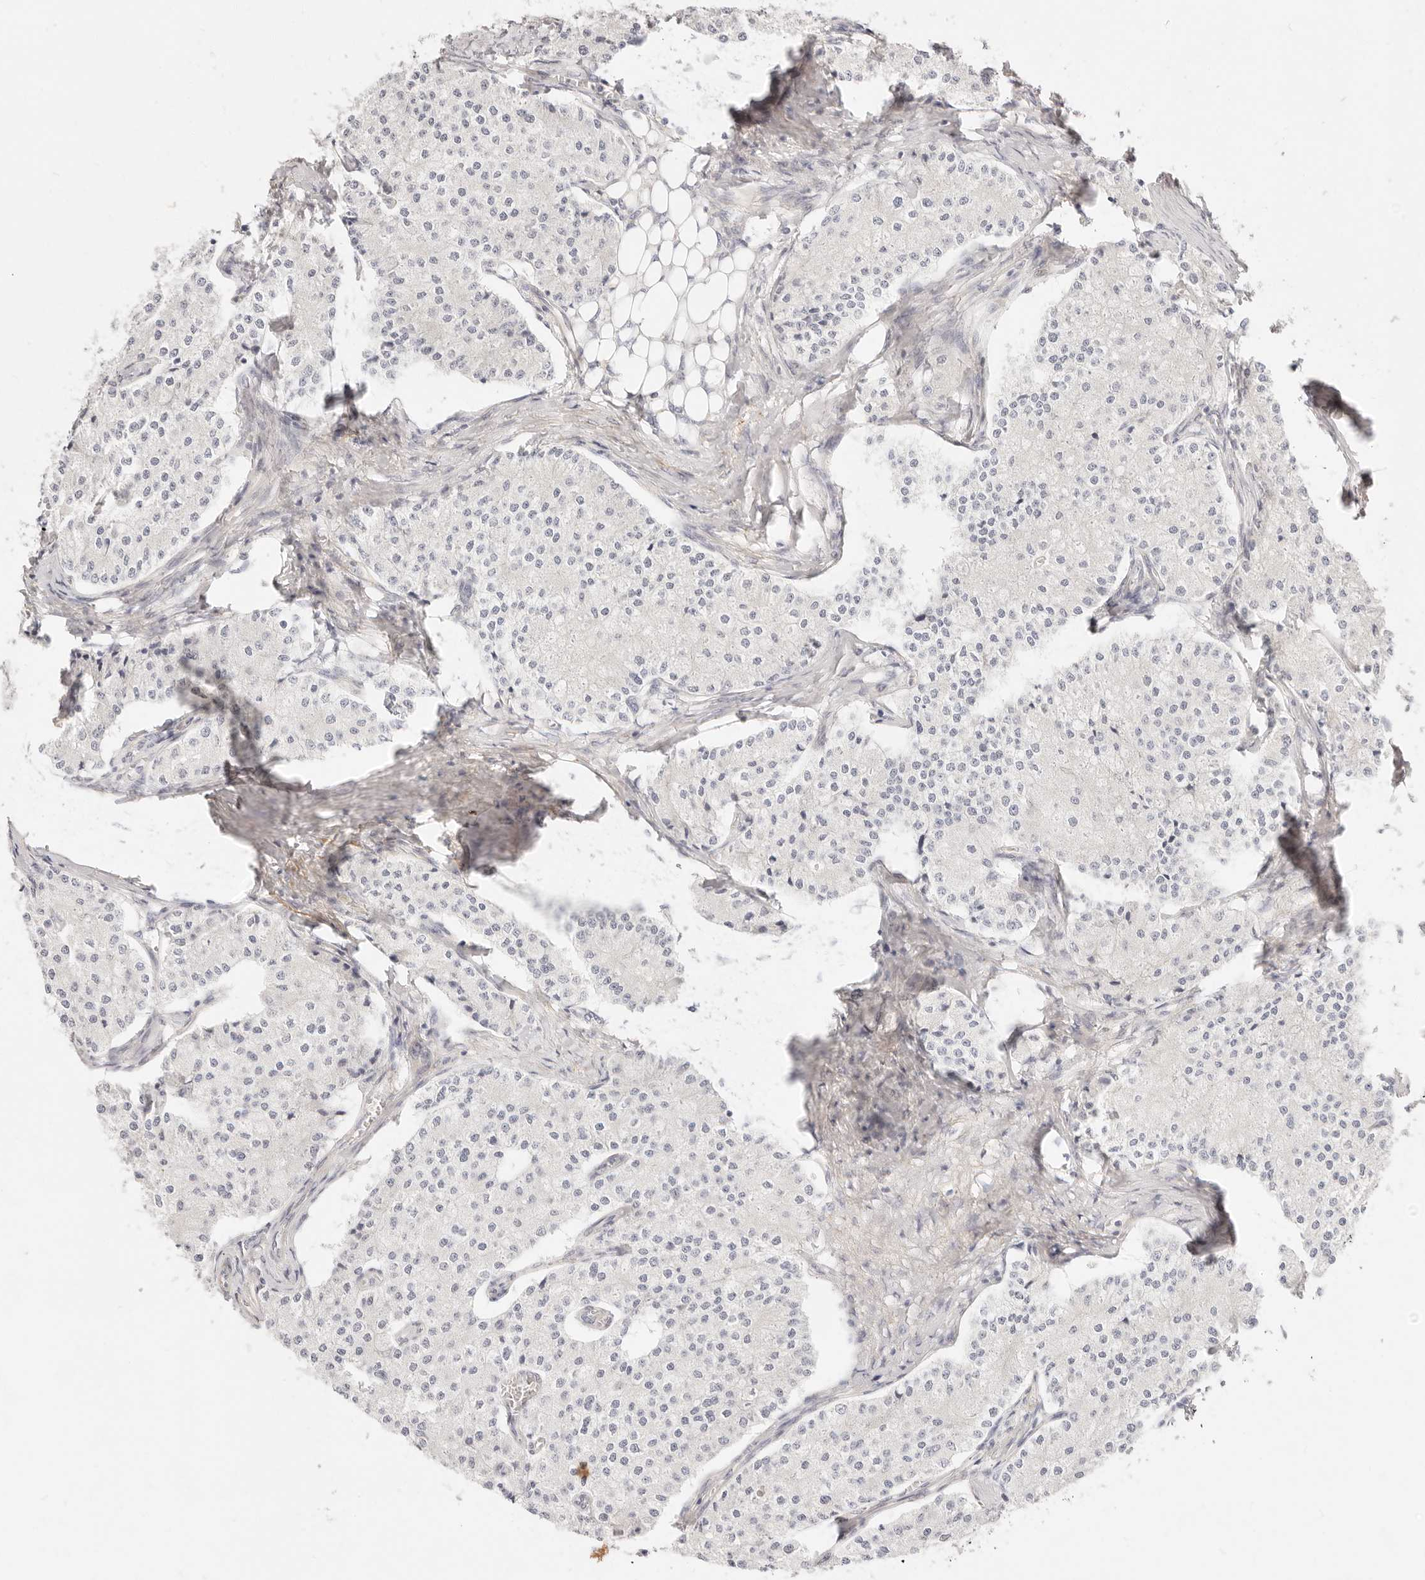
{"staining": {"intensity": "negative", "quantity": "none", "location": "none"}, "tissue": "carcinoid", "cell_type": "Tumor cells", "image_type": "cancer", "snomed": [{"axis": "morphology", "description": "Carcinoid, malignant, NOS"}, {"axis": "topography", "description": "Colon"}], "caption": "DAB (3,3'-diaminobenzidine) immunohistochemical staining of human carcinoid exhibits no significant positivity in tumor cells.", "gene": "UBXN10", "patient": {"sex": "female", "age": 52}}